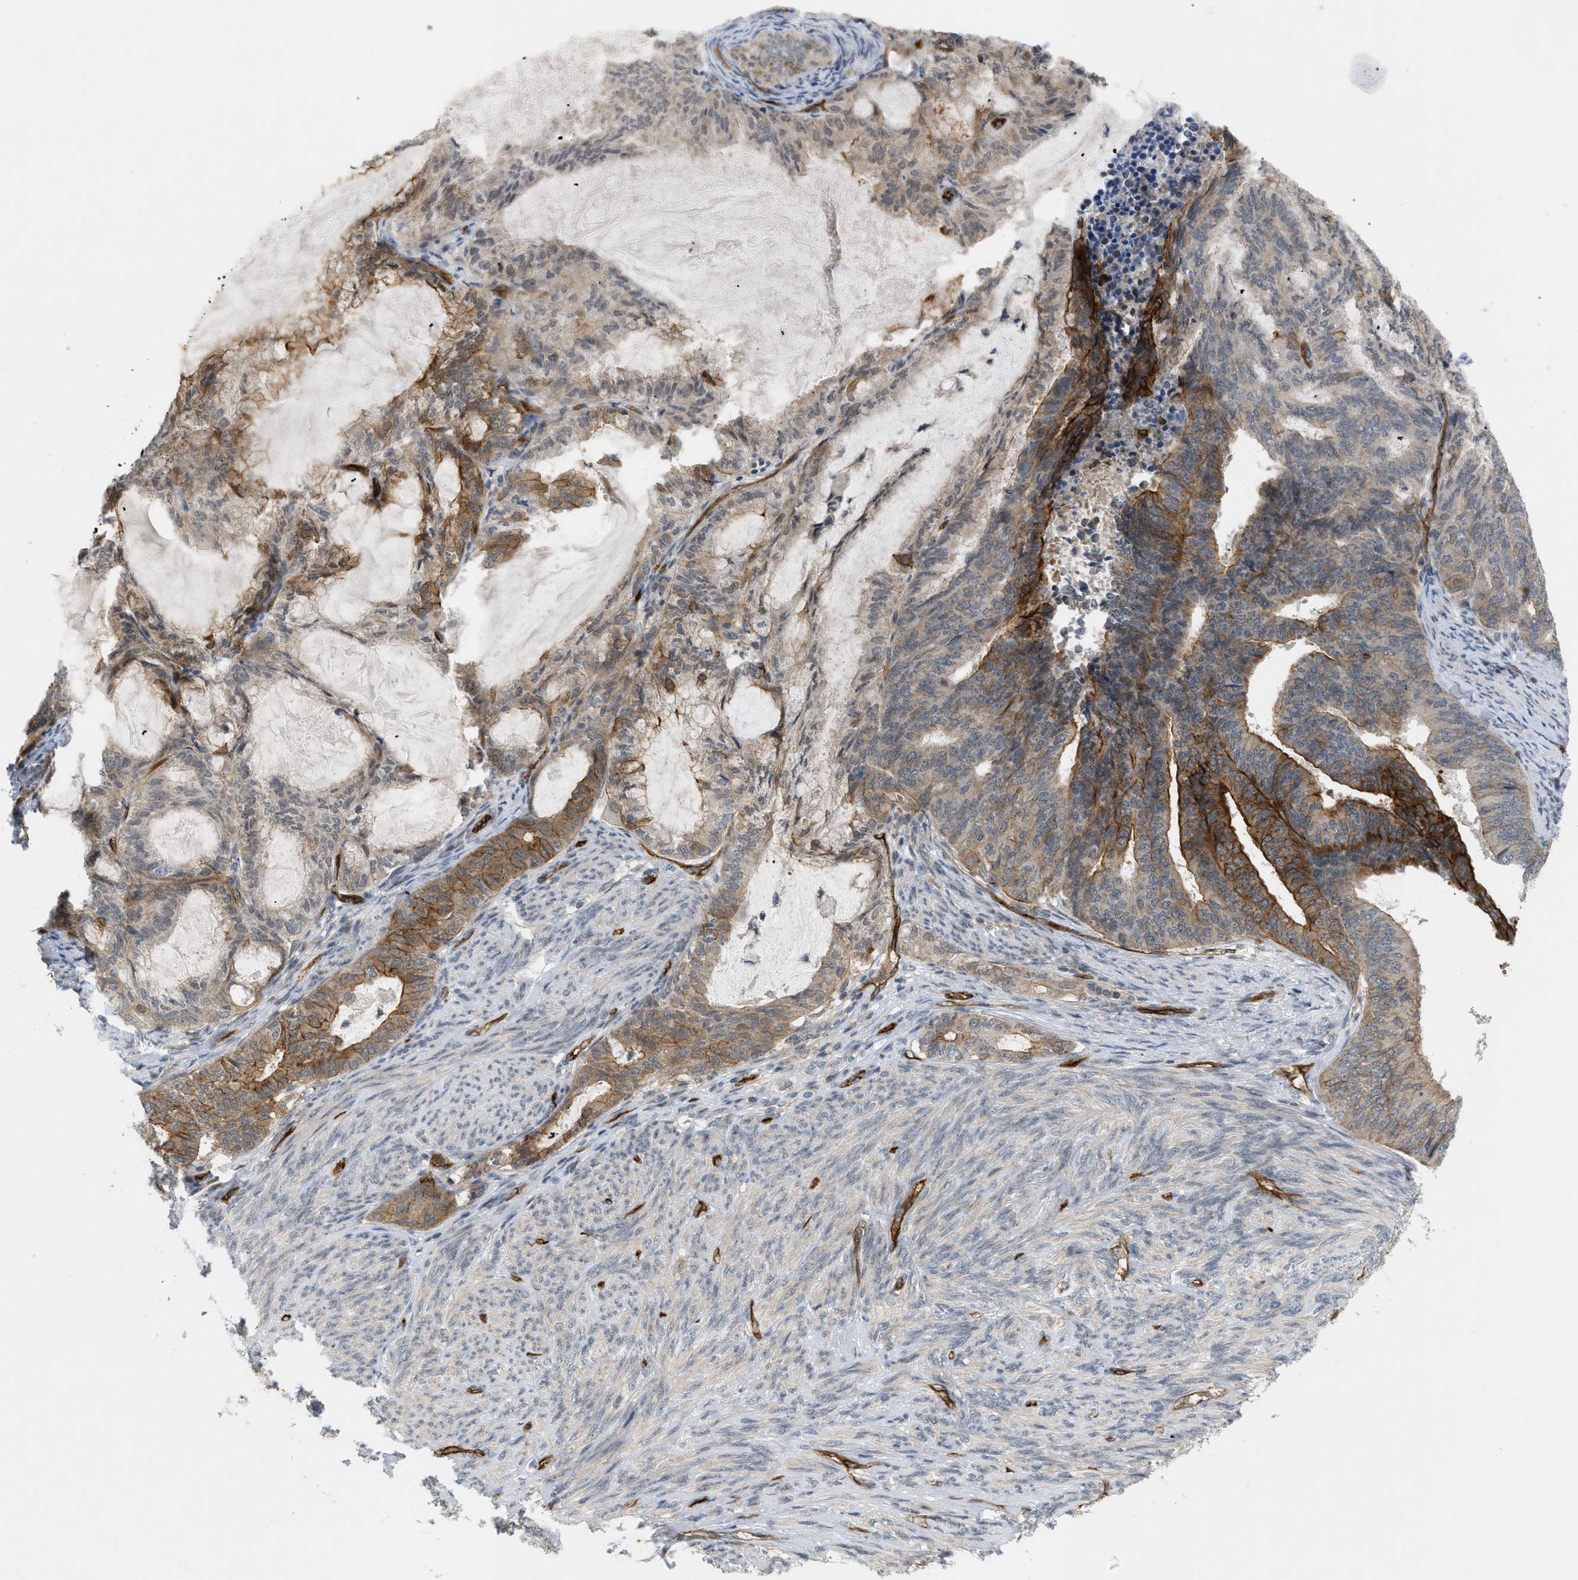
{"staining": {"intensity": "moderate", "quantity": "25%-75%", "location": "cytoplasmic/membranous"}, "tissue": "endometrial cancer", "cell_type": "Tumor cells", "image_type": "cancer", "snomed": [{"axis": "morphology", "description": "Adenocarcinoma, NOS"}, {"axis": "topography", "description": "Endometrium"}], "caption": "There is medium levels of moderate cytoplasmic/membranous expression in tumor cells of endometrial adenocarcinoma, as demonstrated by immunohistochemical staining (brown color).", "gene": "PALMD", "patient": {"sex": "female", "age": 86}}